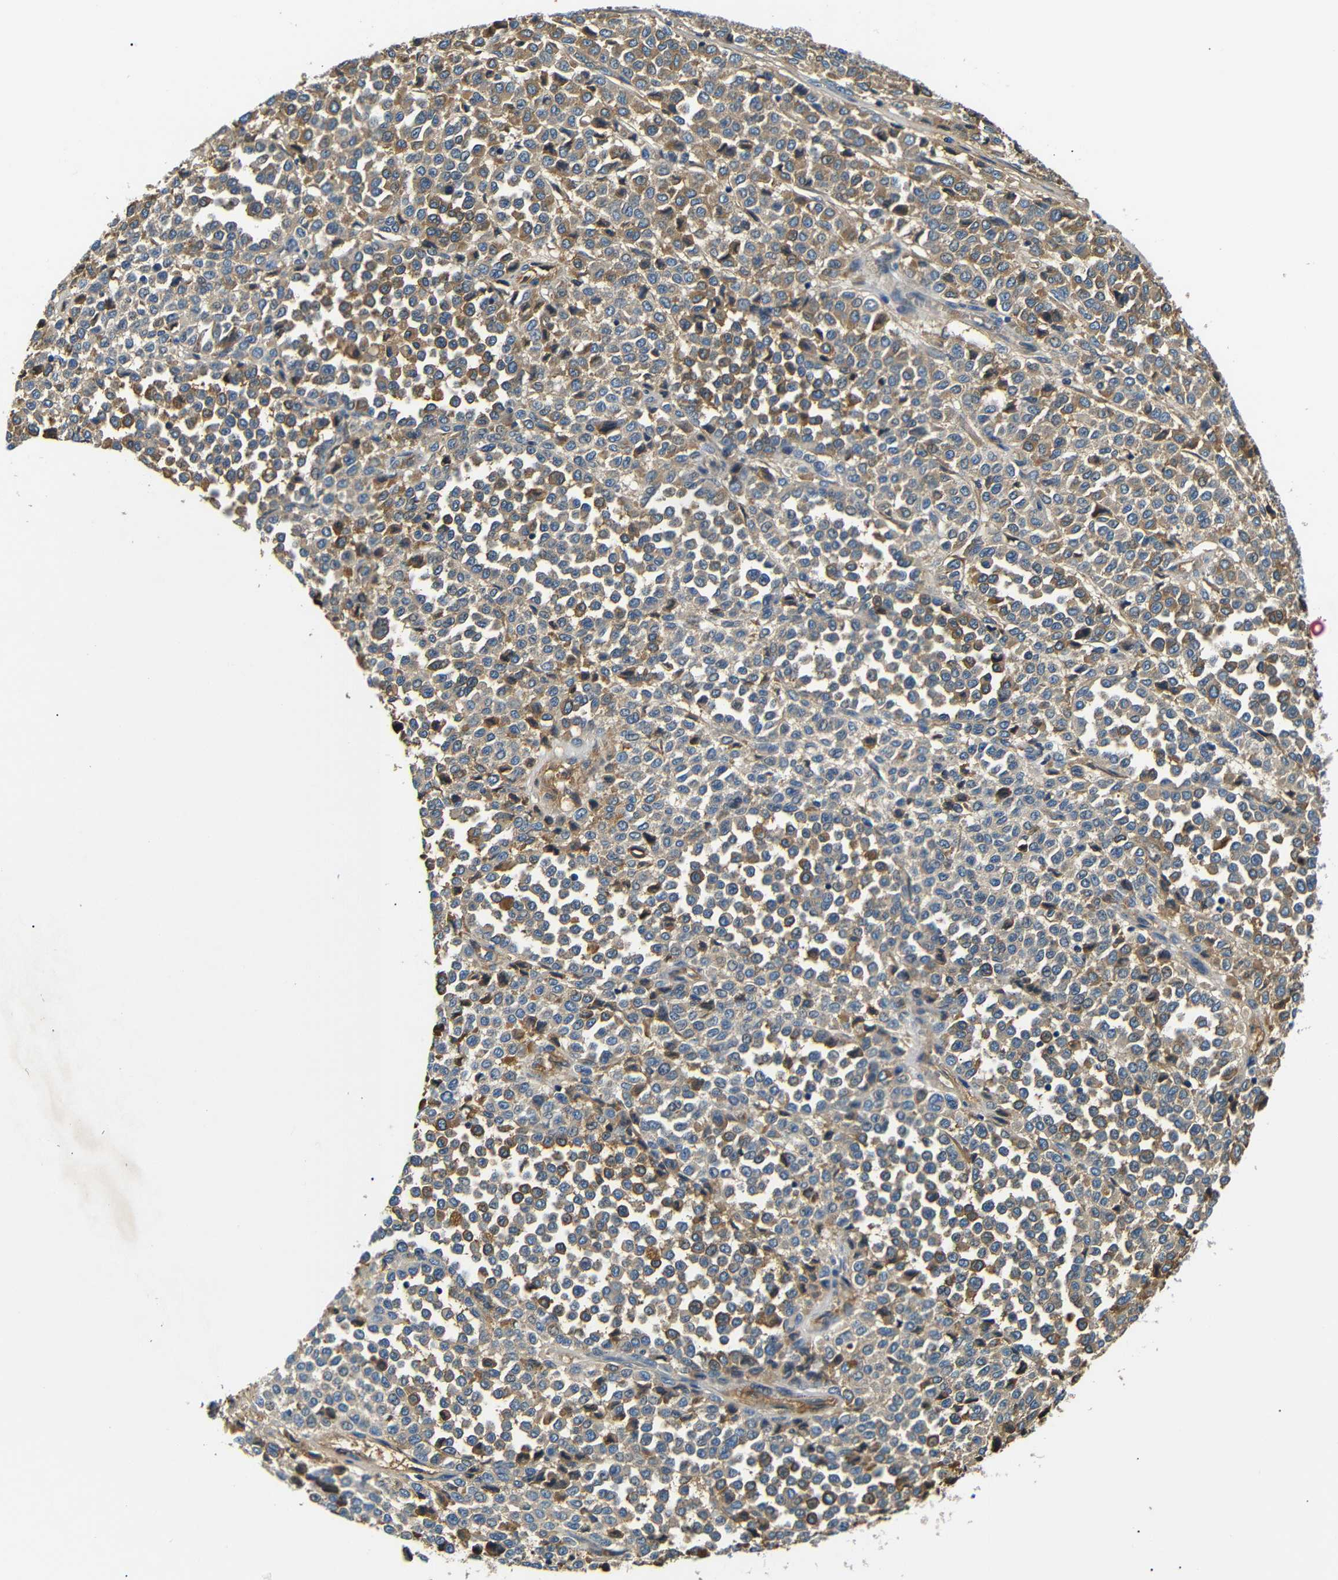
{"staining": {"intensity": "moderate", "quantity": "25%-75%", "location": "cytoplasmic/membranous"}, "tissue": "melanoma", "cell_type": "Tumor cells", "image_type": "cancer", "snomed": [{"axis": "morphology", "description": "Malignant melanoma, Metastatic site"}, {"axis": "topography", "description": "Pancreas"}], "caption": "Immunohistochemistry (IHC) of melanoma demonstrates medium levels of moderate cytoplasmic/membranous expression in about 25%-75% of tumor cells.", "gene": "LHCGR", "patient": {"sex": "female", "age": 30}}